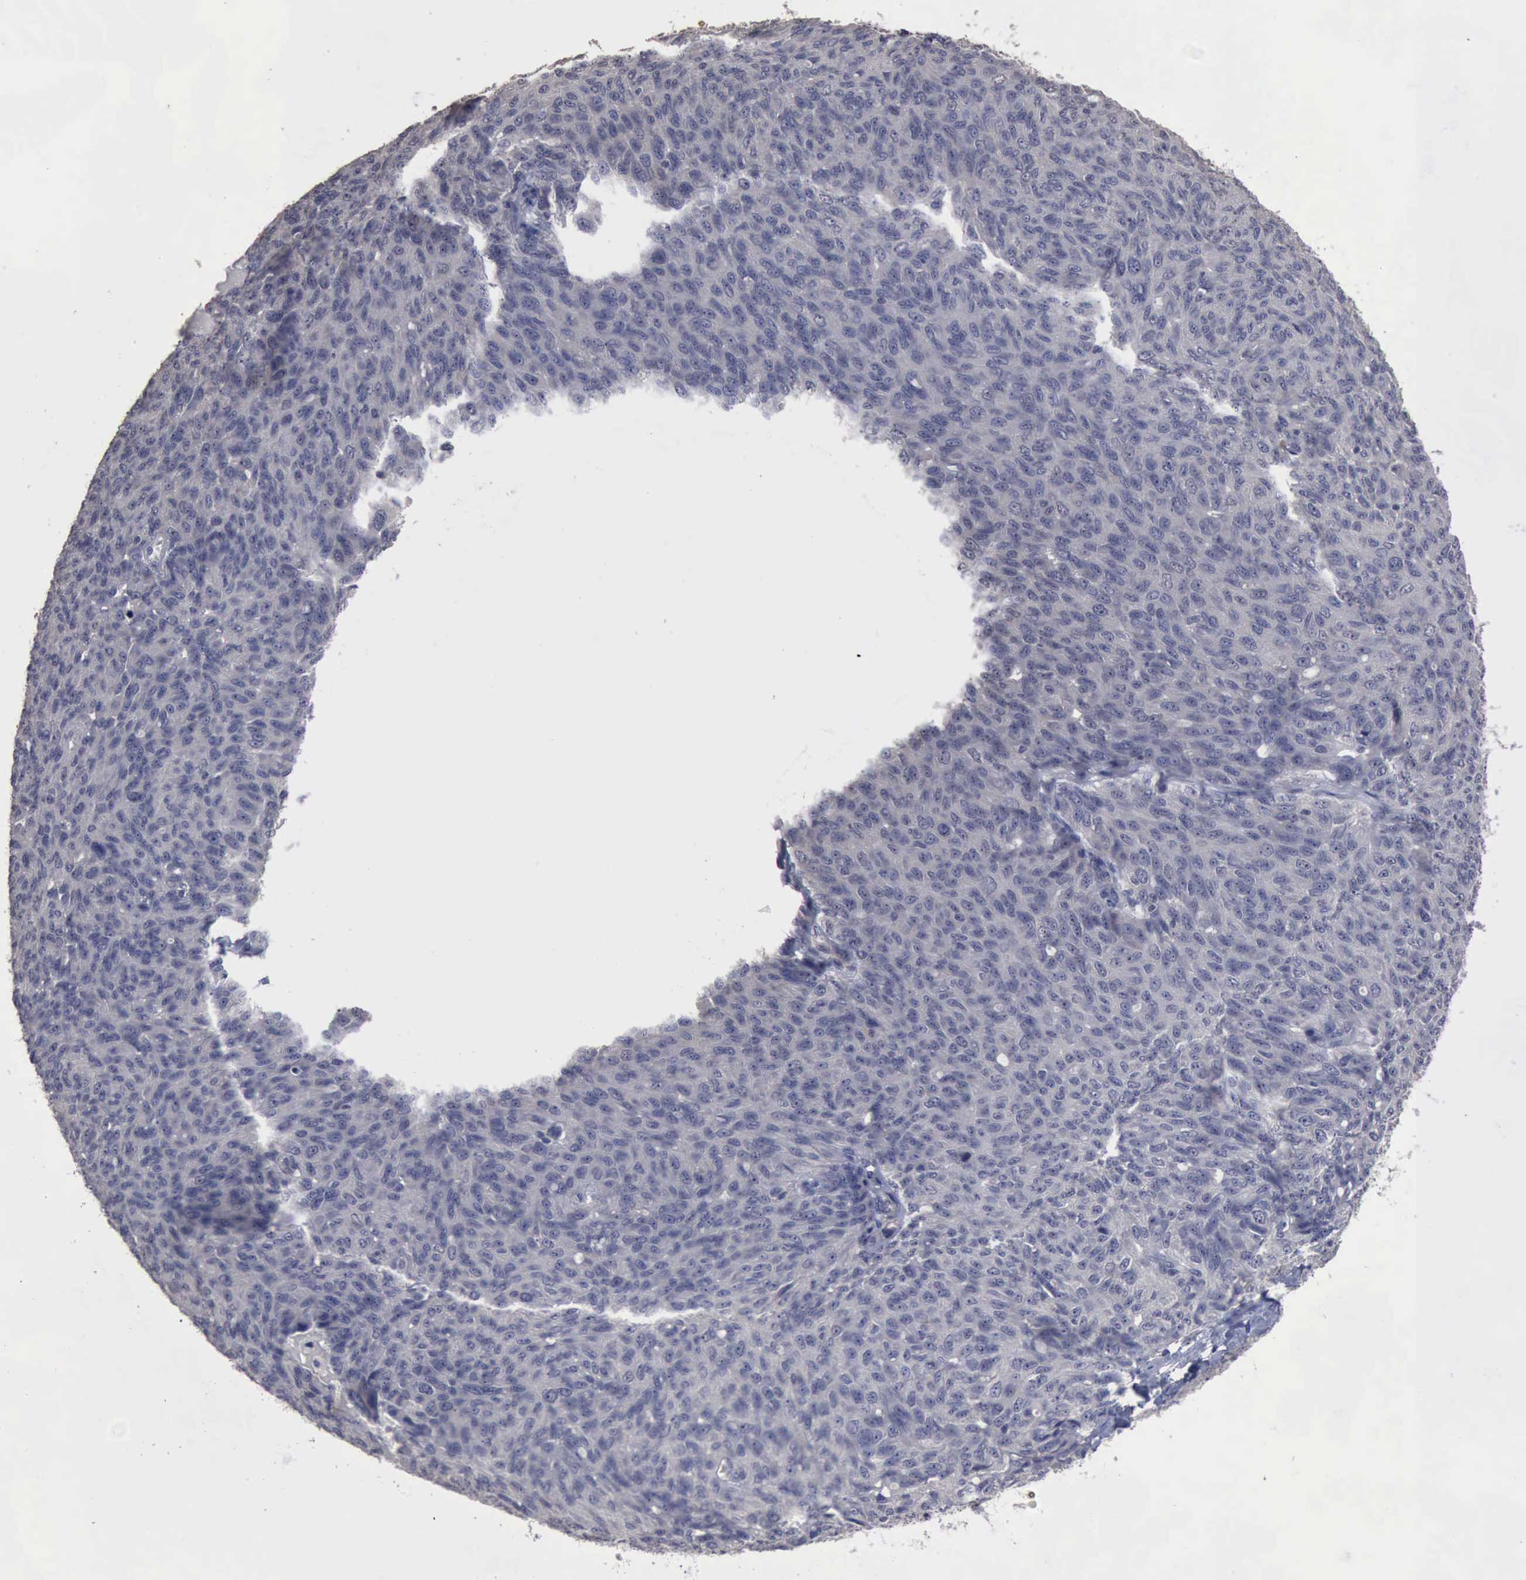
{"staining": {"intensity": "negative", "quantity": "none", "location": "none"}, "tissue": "ovarian cancer", "cell_type": "Tumor cells", "image_type": "cancer", "snomed": [{"axis": "morphology", "description": "Carcinoma, endometroid"}, {"axis": "topography", "description": "Ovary"}], "caption": "A histopathology image of human ovarian cancer is negative for staining in tumor cells.", "gene": "CRKL", "patient": {"sex": "female", "age": 60}}